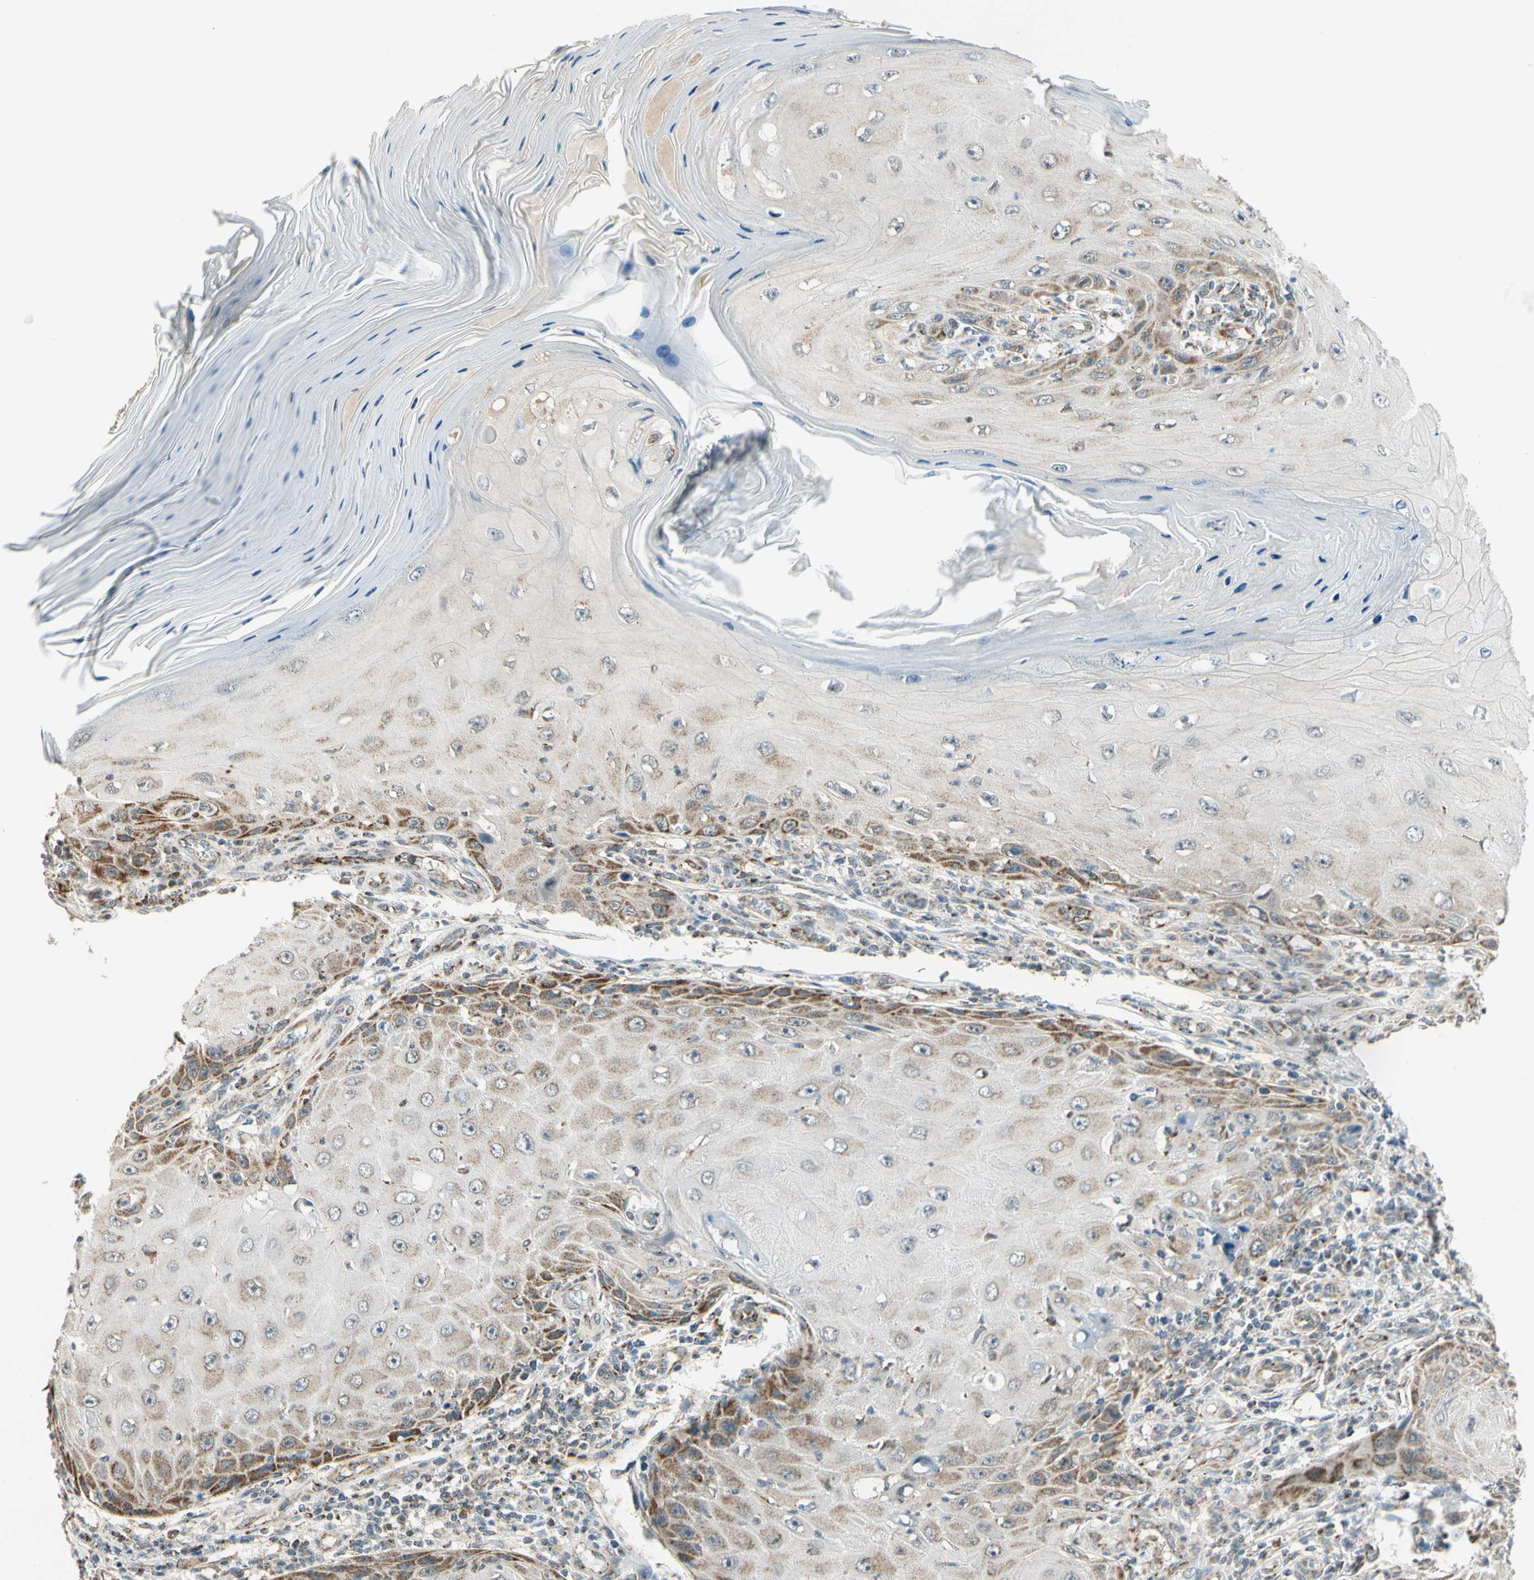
{"staining": {"intensity": "moderate", "quantity": "<25%", "location": "cytoplasmic/membranous"}, "tissue": "skin cancer", "cell_type": "Tumor cells", "image_type": "cancer", "snomed": [{"axis": "morphology", "description": "Squamous cell carcinoma, NOS"}, {"axis": "topography", "description": "Skin"}], "caption": "This micrograph exhibits IHC staining of human skin squamous cell carcinoma, with low moderate cytoplasmic/membranous expression in approximately <25% of tumor cells.", "gene": "KHDC4", "patient": {"sex": "female", "age": 73}}